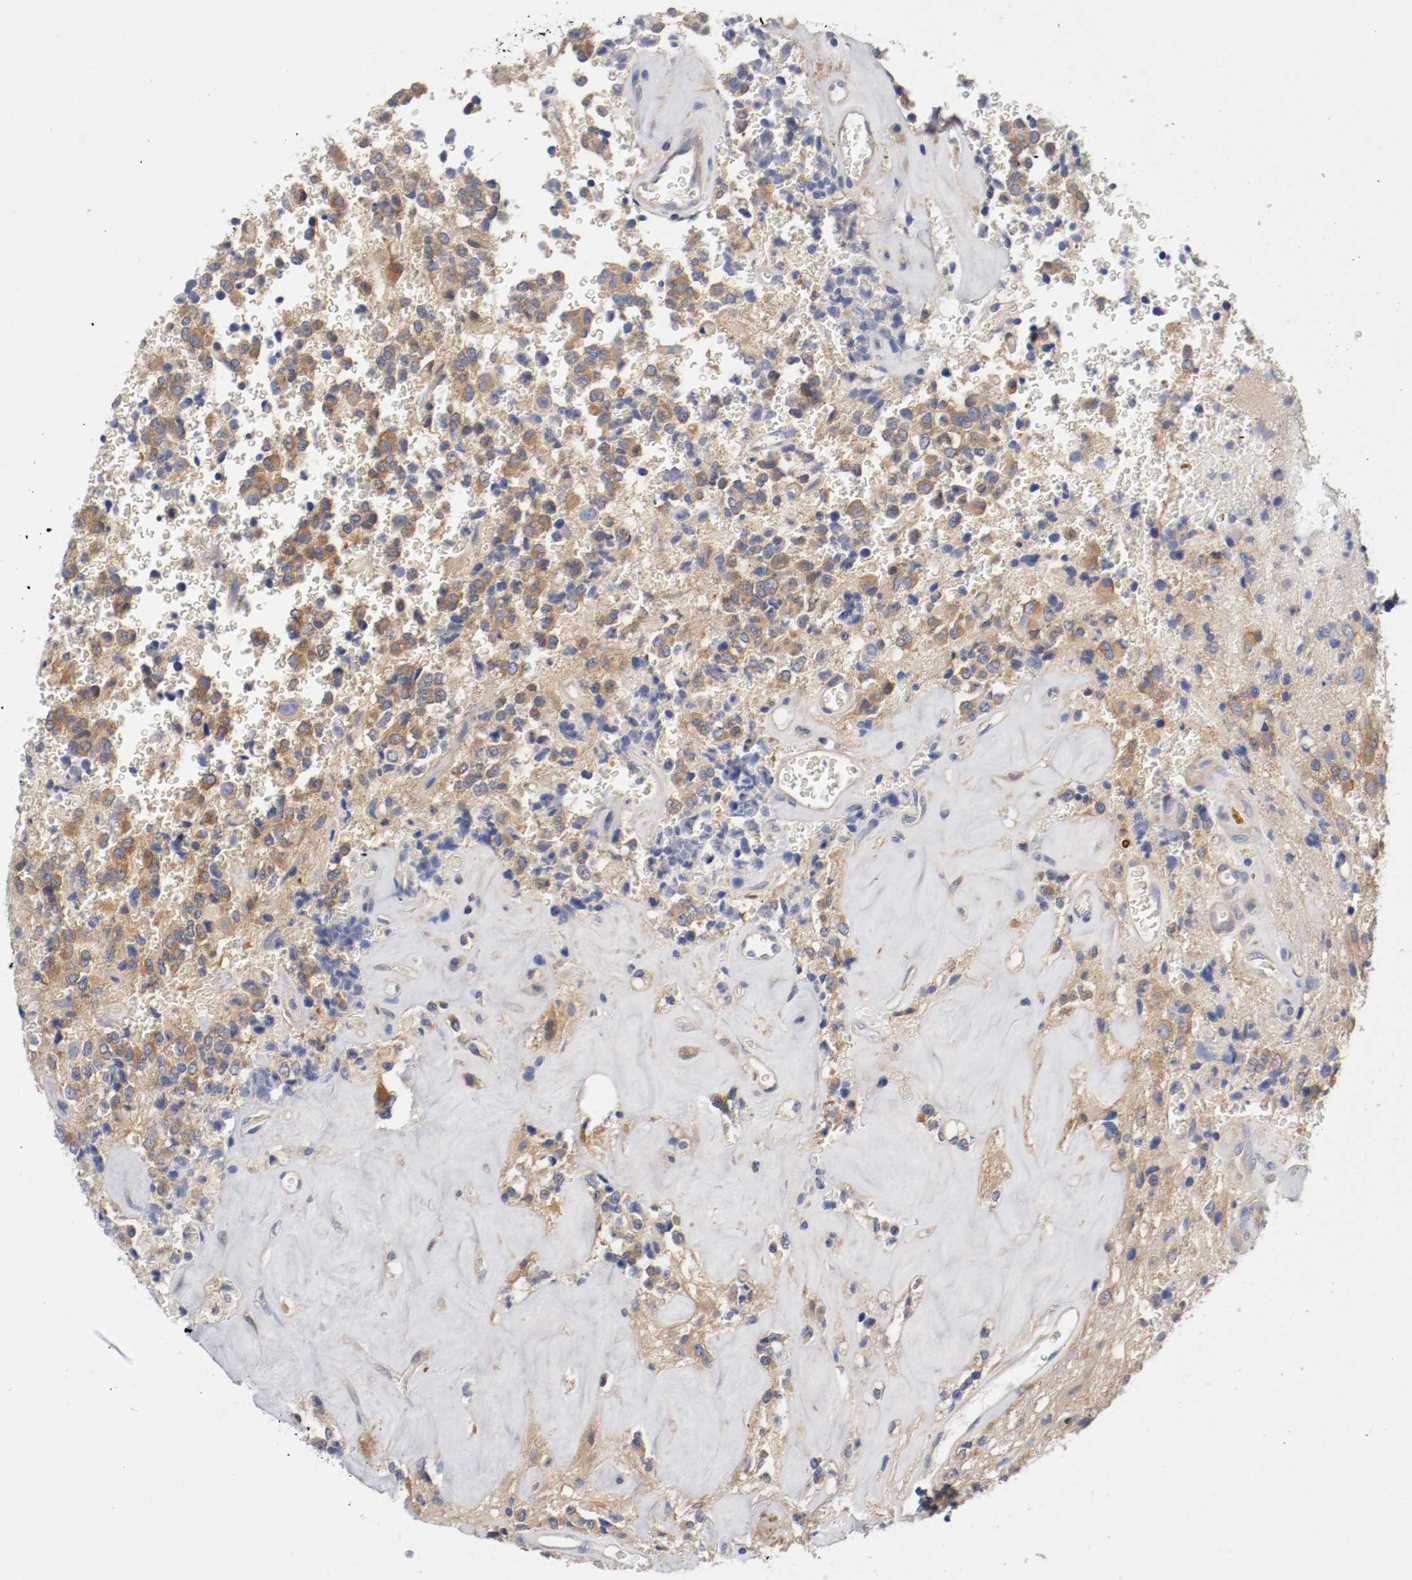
{"staining": {"intensity": "moderate", "quantity": "25%-75%", "location": "cytoplasmic/membranous"}, "tissue": "glioma", "cell_type": "Tumor cells", "image_type": "cancer", "snomed": [{"axis": "morphology", "description": "Glioma, malignant, High grade"}, {"axis": "topography", "description": "pancreas cauda"}], "caption": "About 25%-75% of tumor cells in human glioma display moderate cytoplasmic/membranous protein expression as visualized by brown immunohistochemical staining.", "gene": "HGS", "patient": {"sex": "male", "age": 60}}